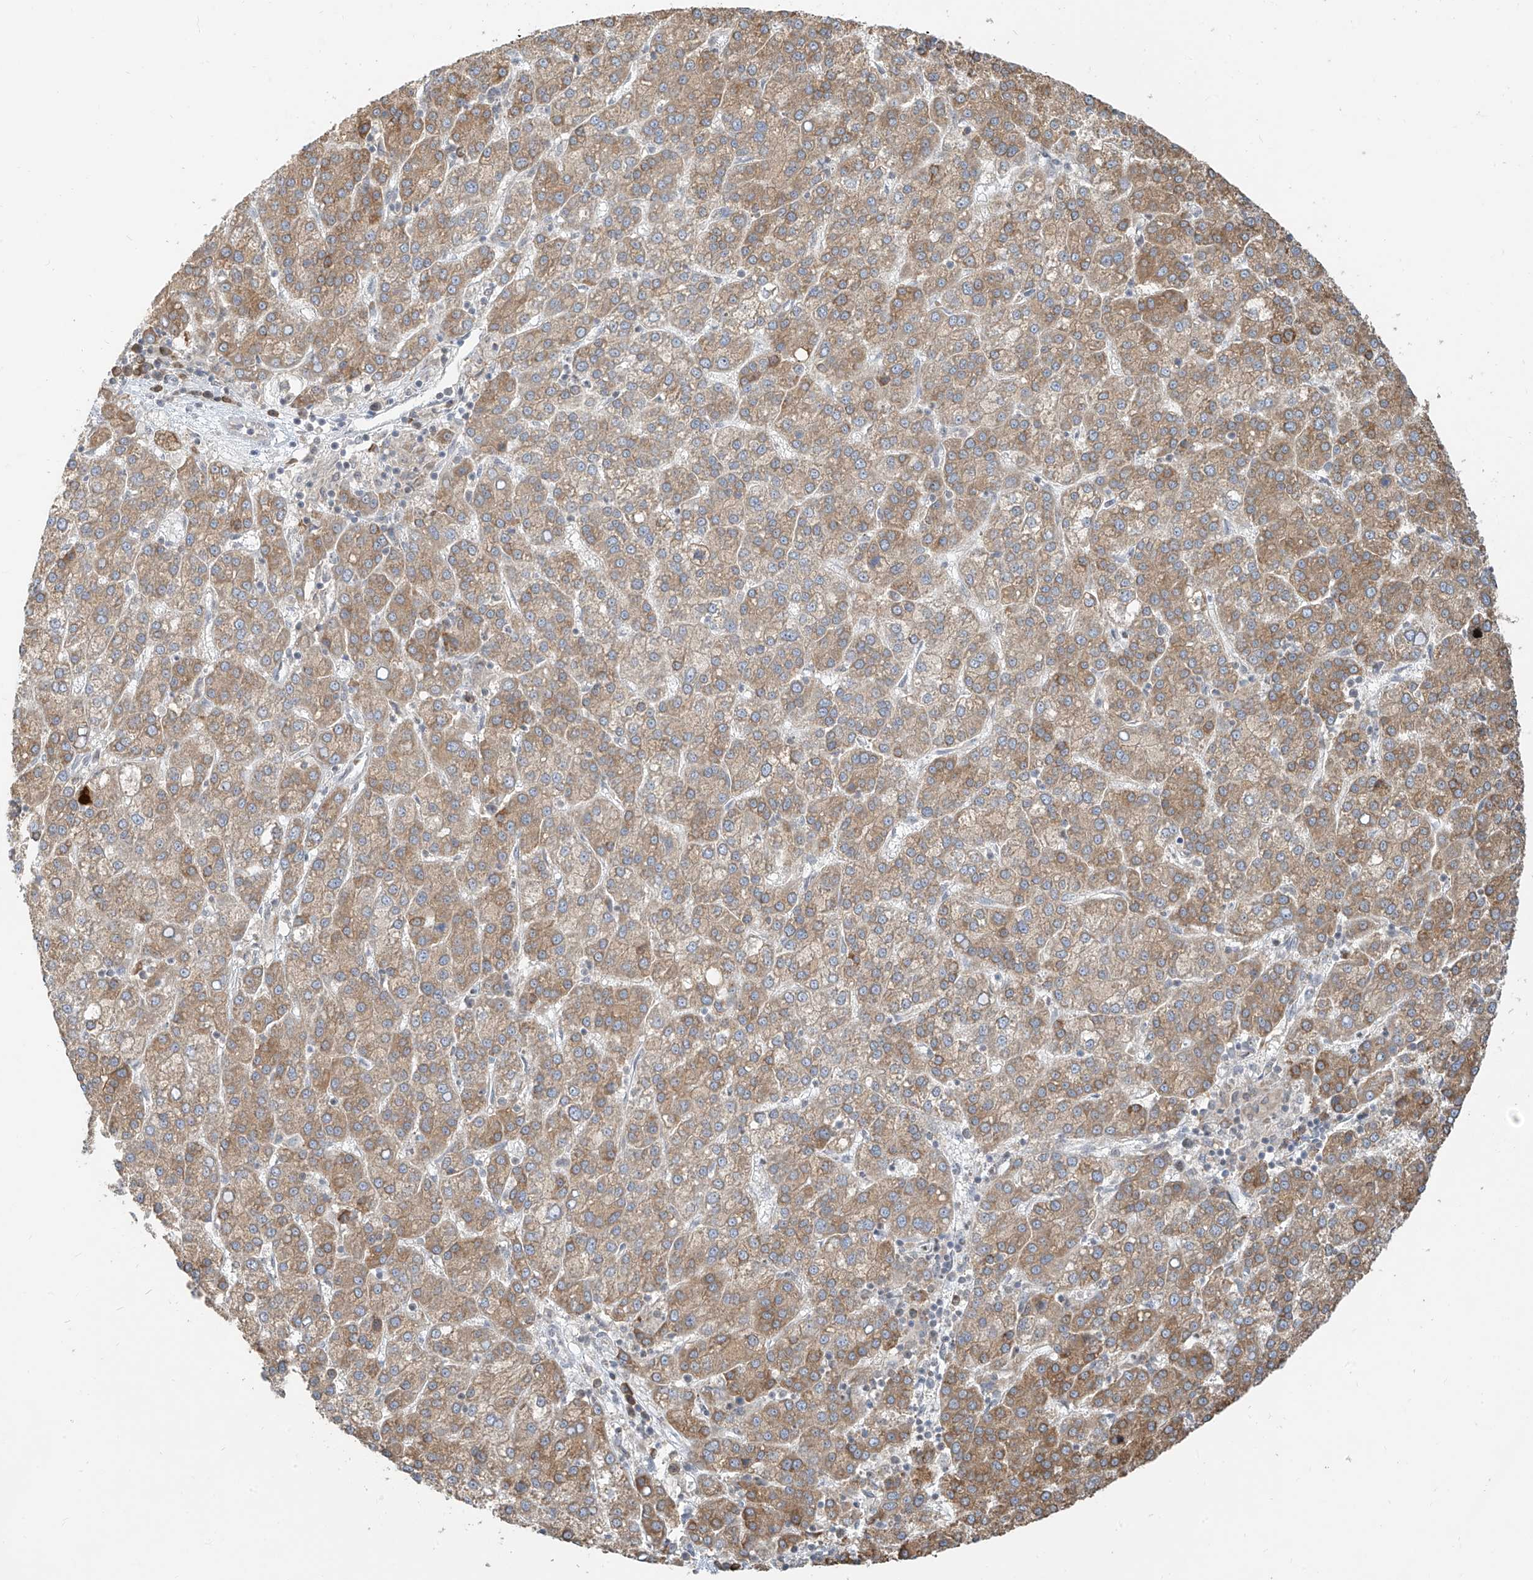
{"staining": {"intensity": "moderate", "quantity": ">75%", "location": "cytoplasmic/membranous"}, "tissue": "liver cancer", "cell_type": "Tumor cells", "image_type": "cancer", "snomed": [{"axis": "morphology", "description": "Carcinoma, Hepatocellular, NOS"}, {"axis": "topography", "description": "Liver"}], "caption": "Brown immunohistochemical staining in hepatocellular carcinoma (liver) exhibits moderate cytoplasmic/membranous staining in approximately >75% of tumor cells.", "gene": "ZMYM2", "patient": {"sex": "female", "age": 58}}